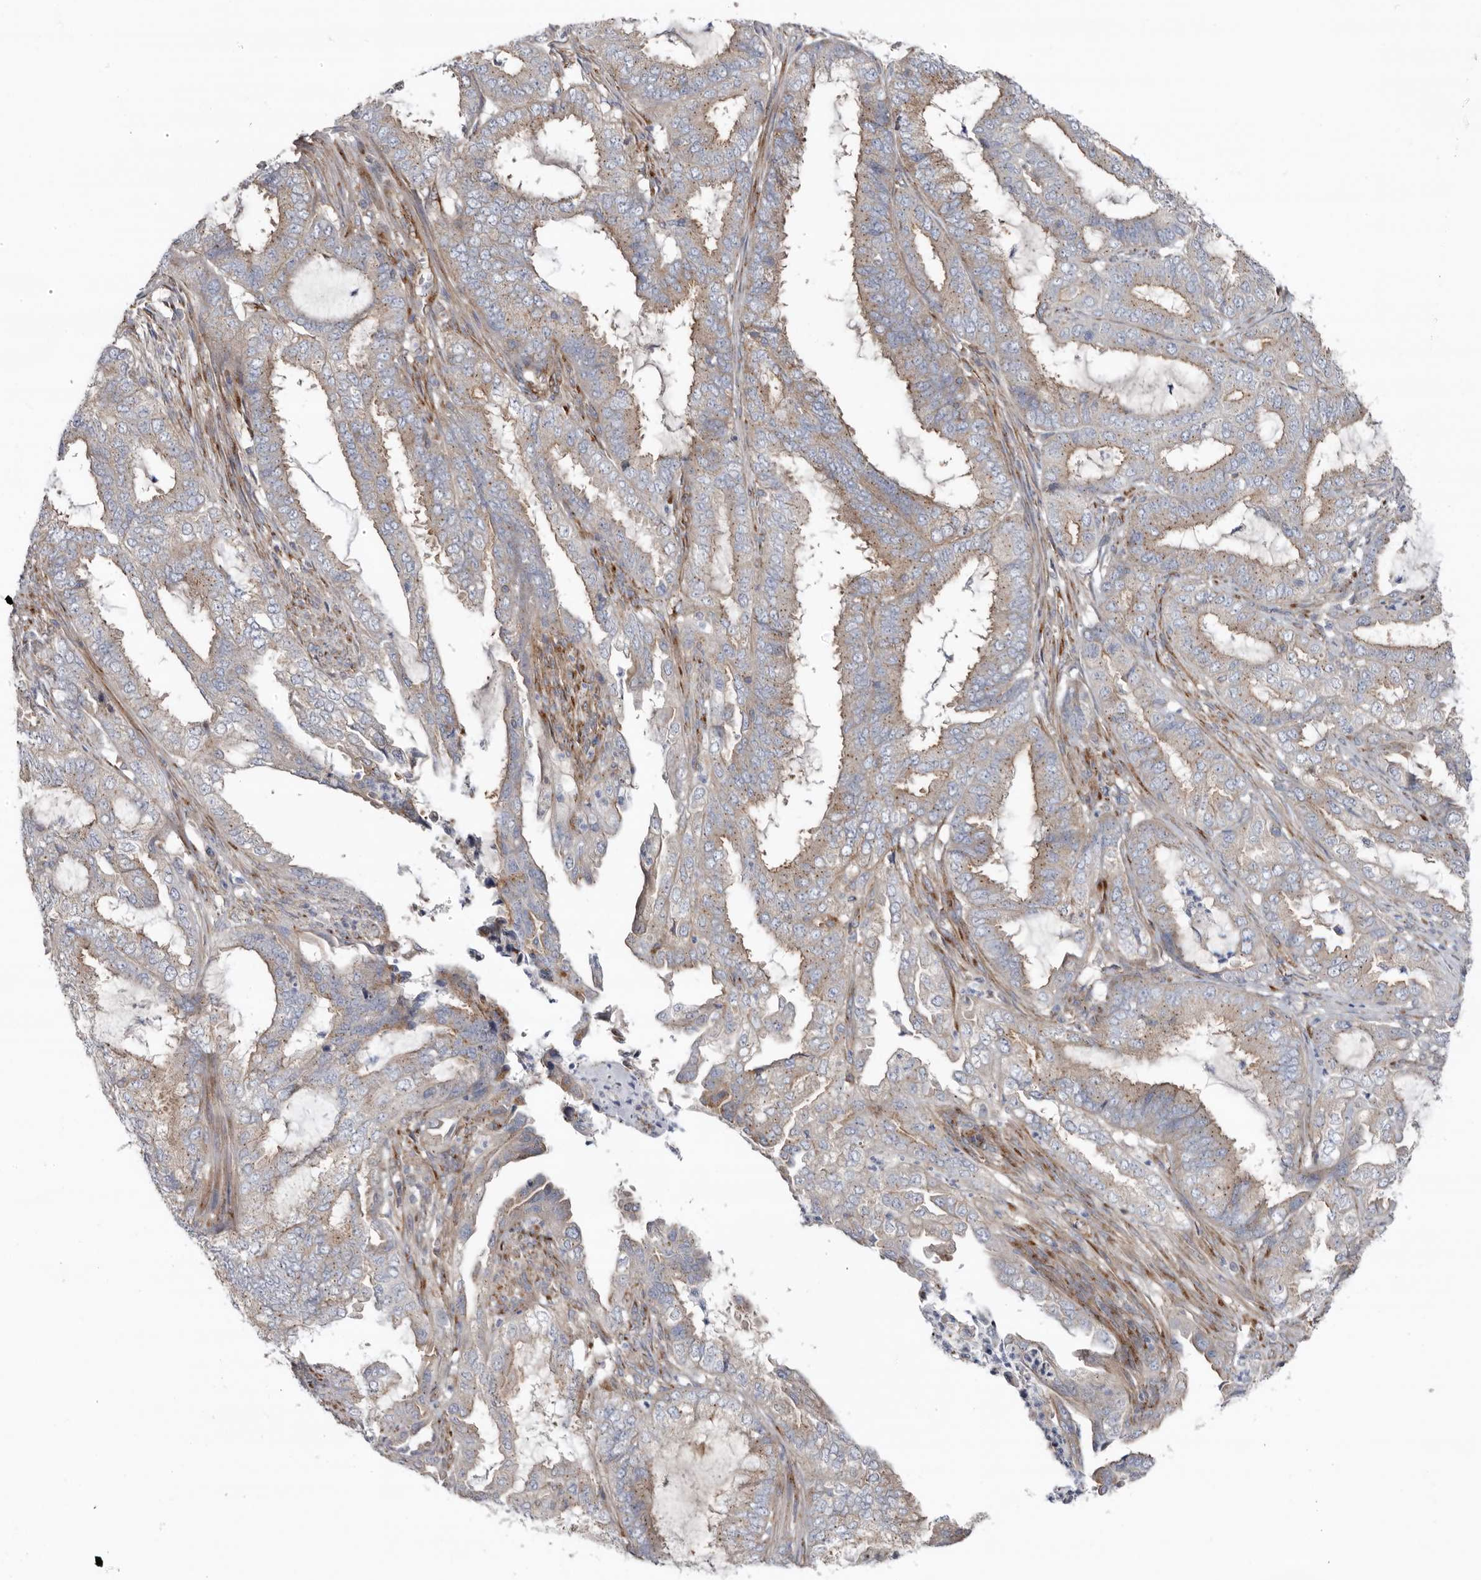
{"staining": {"intensity": "weak", "quantity": ">75%", "location": "cytoplasmic/membranous"}, "tissue": "endometrial cancer", "cell_type": "Tumor cells", "image_type": "cancer", "snomed": [{"axis": "morphology", "description": "Adenocarcinoma, NOS"}, {"axis": "topography", "description": "Endometrium"}], "caption": "Protein analysis of adenocarcinoma (endometrial) tissue displays weak cytoplasmic/membranous staining in approximately >75% of tumor cells.", "gene": "LUZP1", "patient": {"sex": "female", "age": 51}}